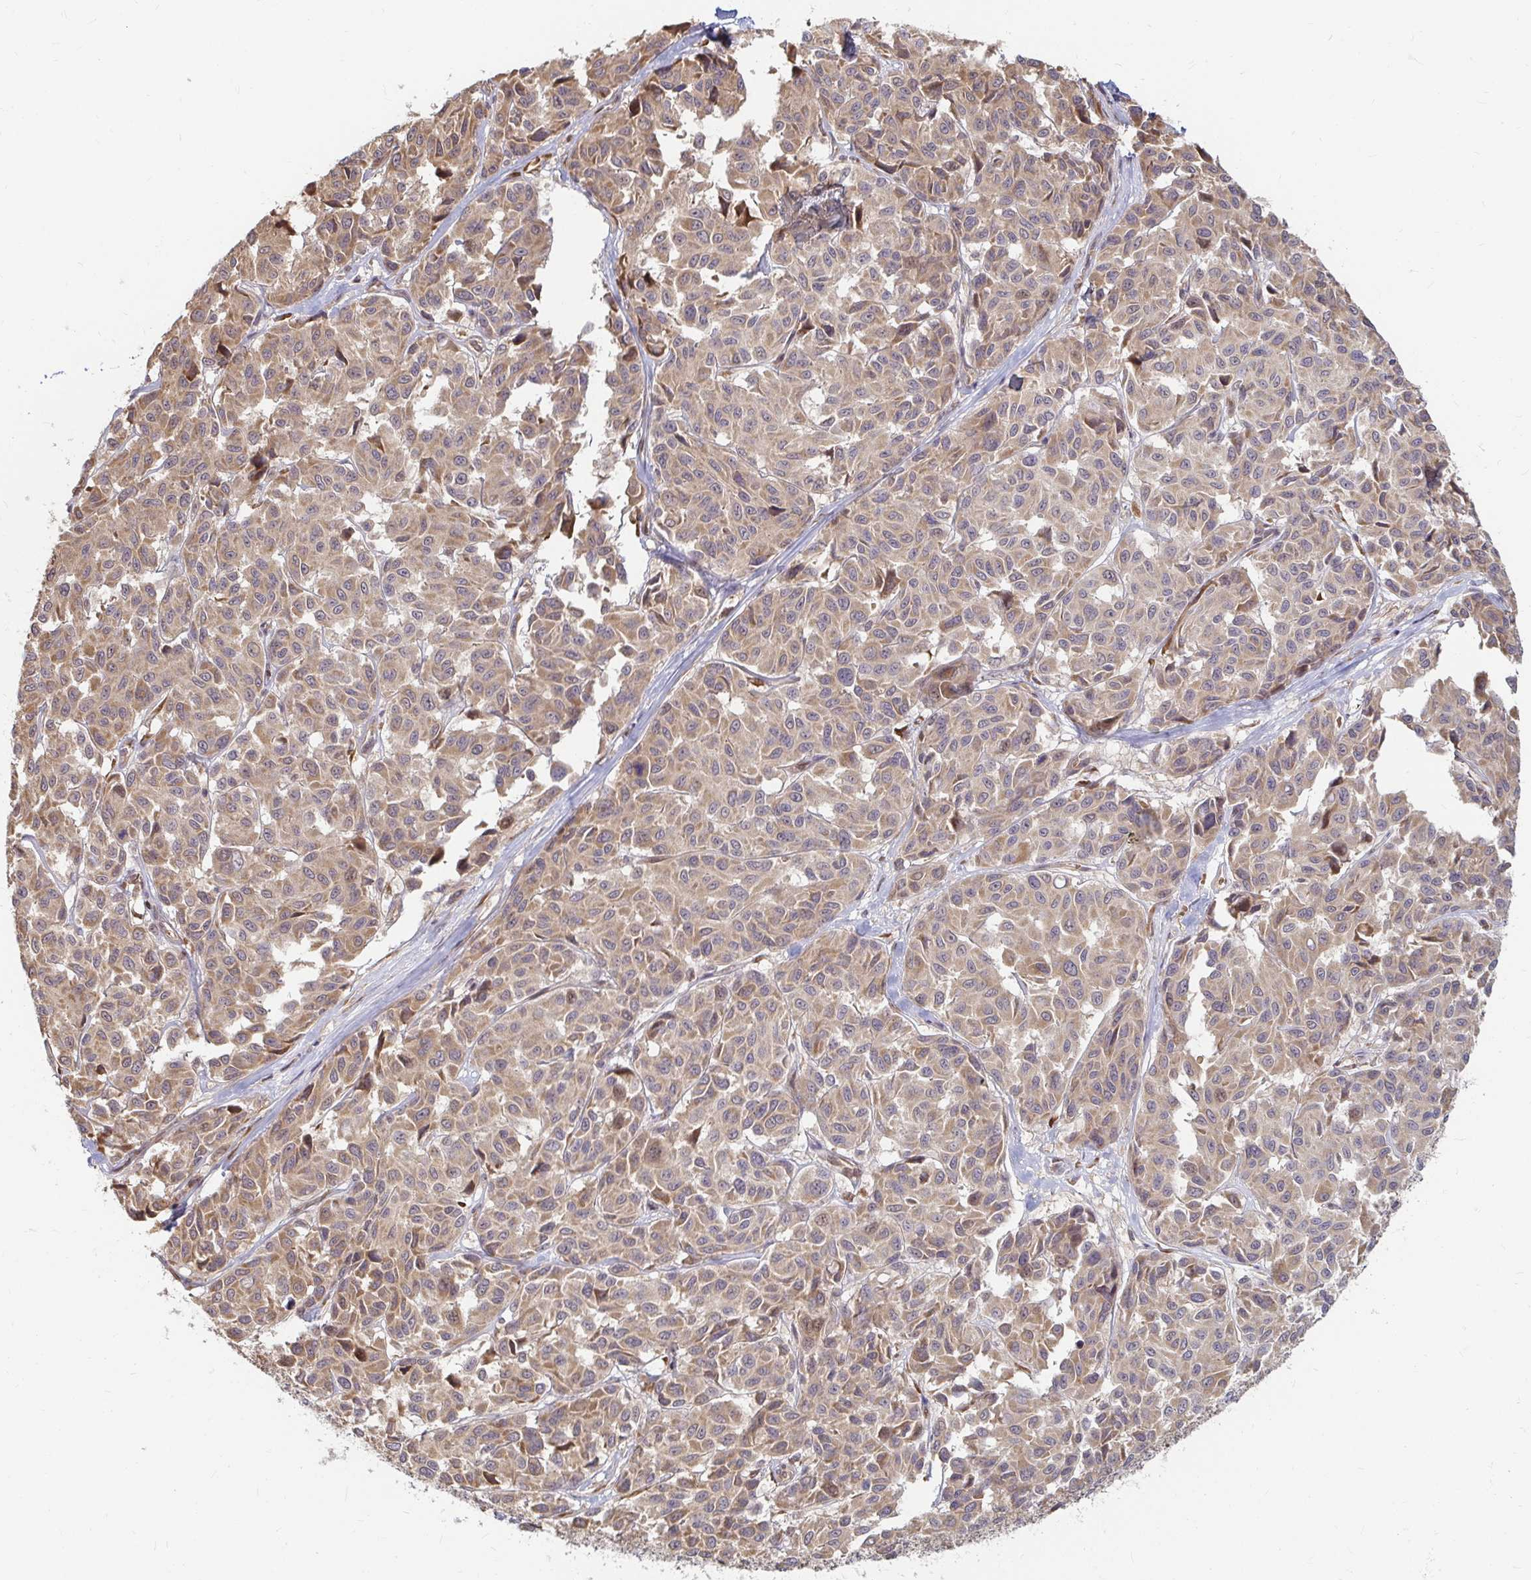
{"staining": {"intensity": "weak", "quantity": ">75%", "location": "cytoplasmic/membranous"}, "tissue": "melanoma", "cell_type": "Tumor cells", "image_type": "cancer", "snomed": [{"axis": "morphology", "description": "Malignant melanoma, NOS"}, {"axis": "topography", "description": "Skin"}], "caption": "Melanoma stained with DAB (3,3'-diaminobenzidine) immunohistochemistry reveals low levels of weak cytoplasmic/membranous expression in approximately >75% of tumor cells.", "gene": "CAST", "patient": {"sex": "female", "age": 66}}